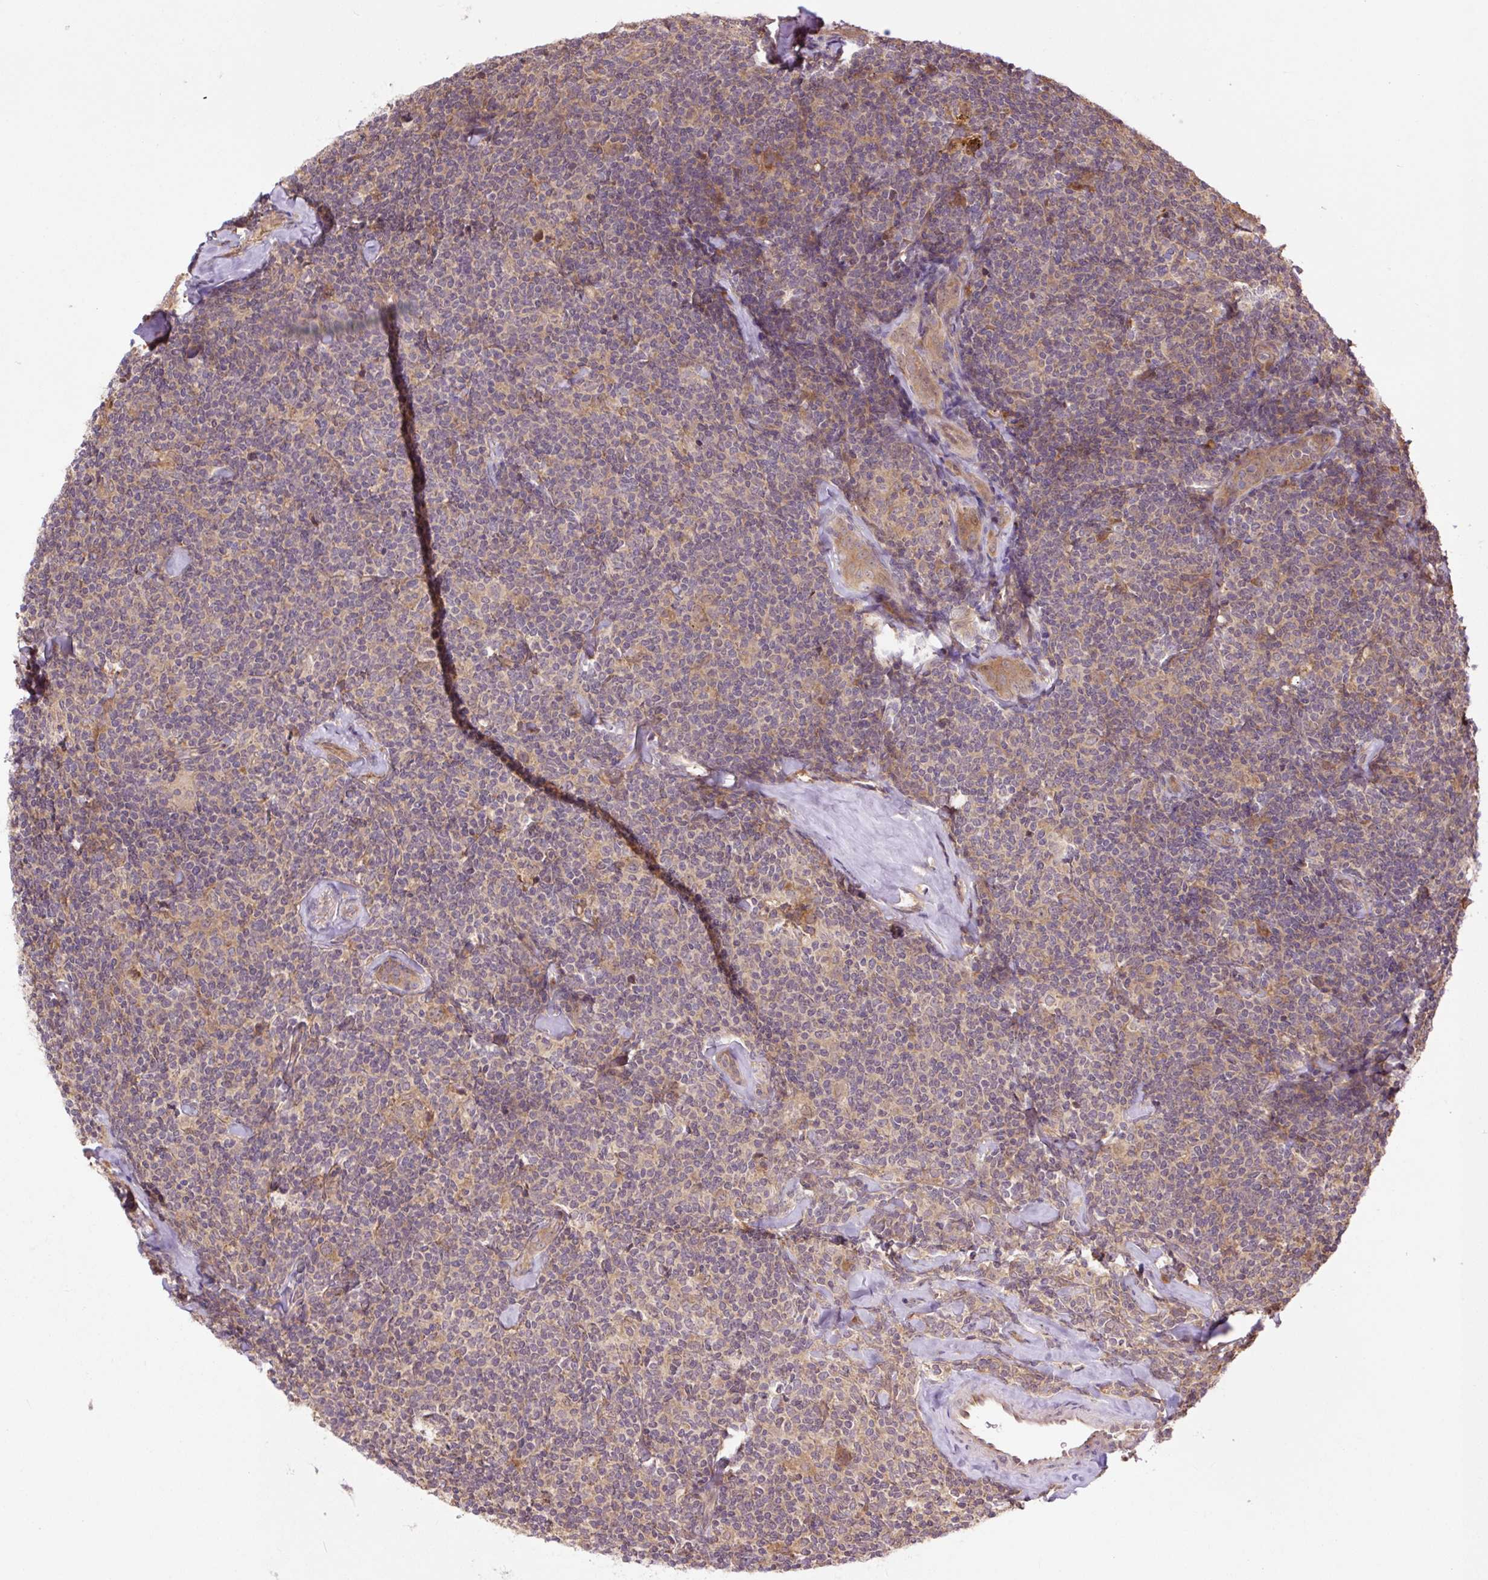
{"staining": {"intensity": "negative", "quantity": "none", "location": "none"}, "tissue": "lymphoma", "cell_type": "Tumor cells", "image_type": "cancer", "snomed": [{"axis": "morphology", "description": "Malignant lymphoma, non-Hodgkin's type, Low grade"}, {"axis": "topography", "description": "Lymph node"}], "caption": "Malignant lymphoma, non-Hodgkin's type (low-grade) stained for a protein using IHC demonstrates no expression tumor cells.", "gene": "TPT1", "patient": {"sex": "female", "age": 56}}